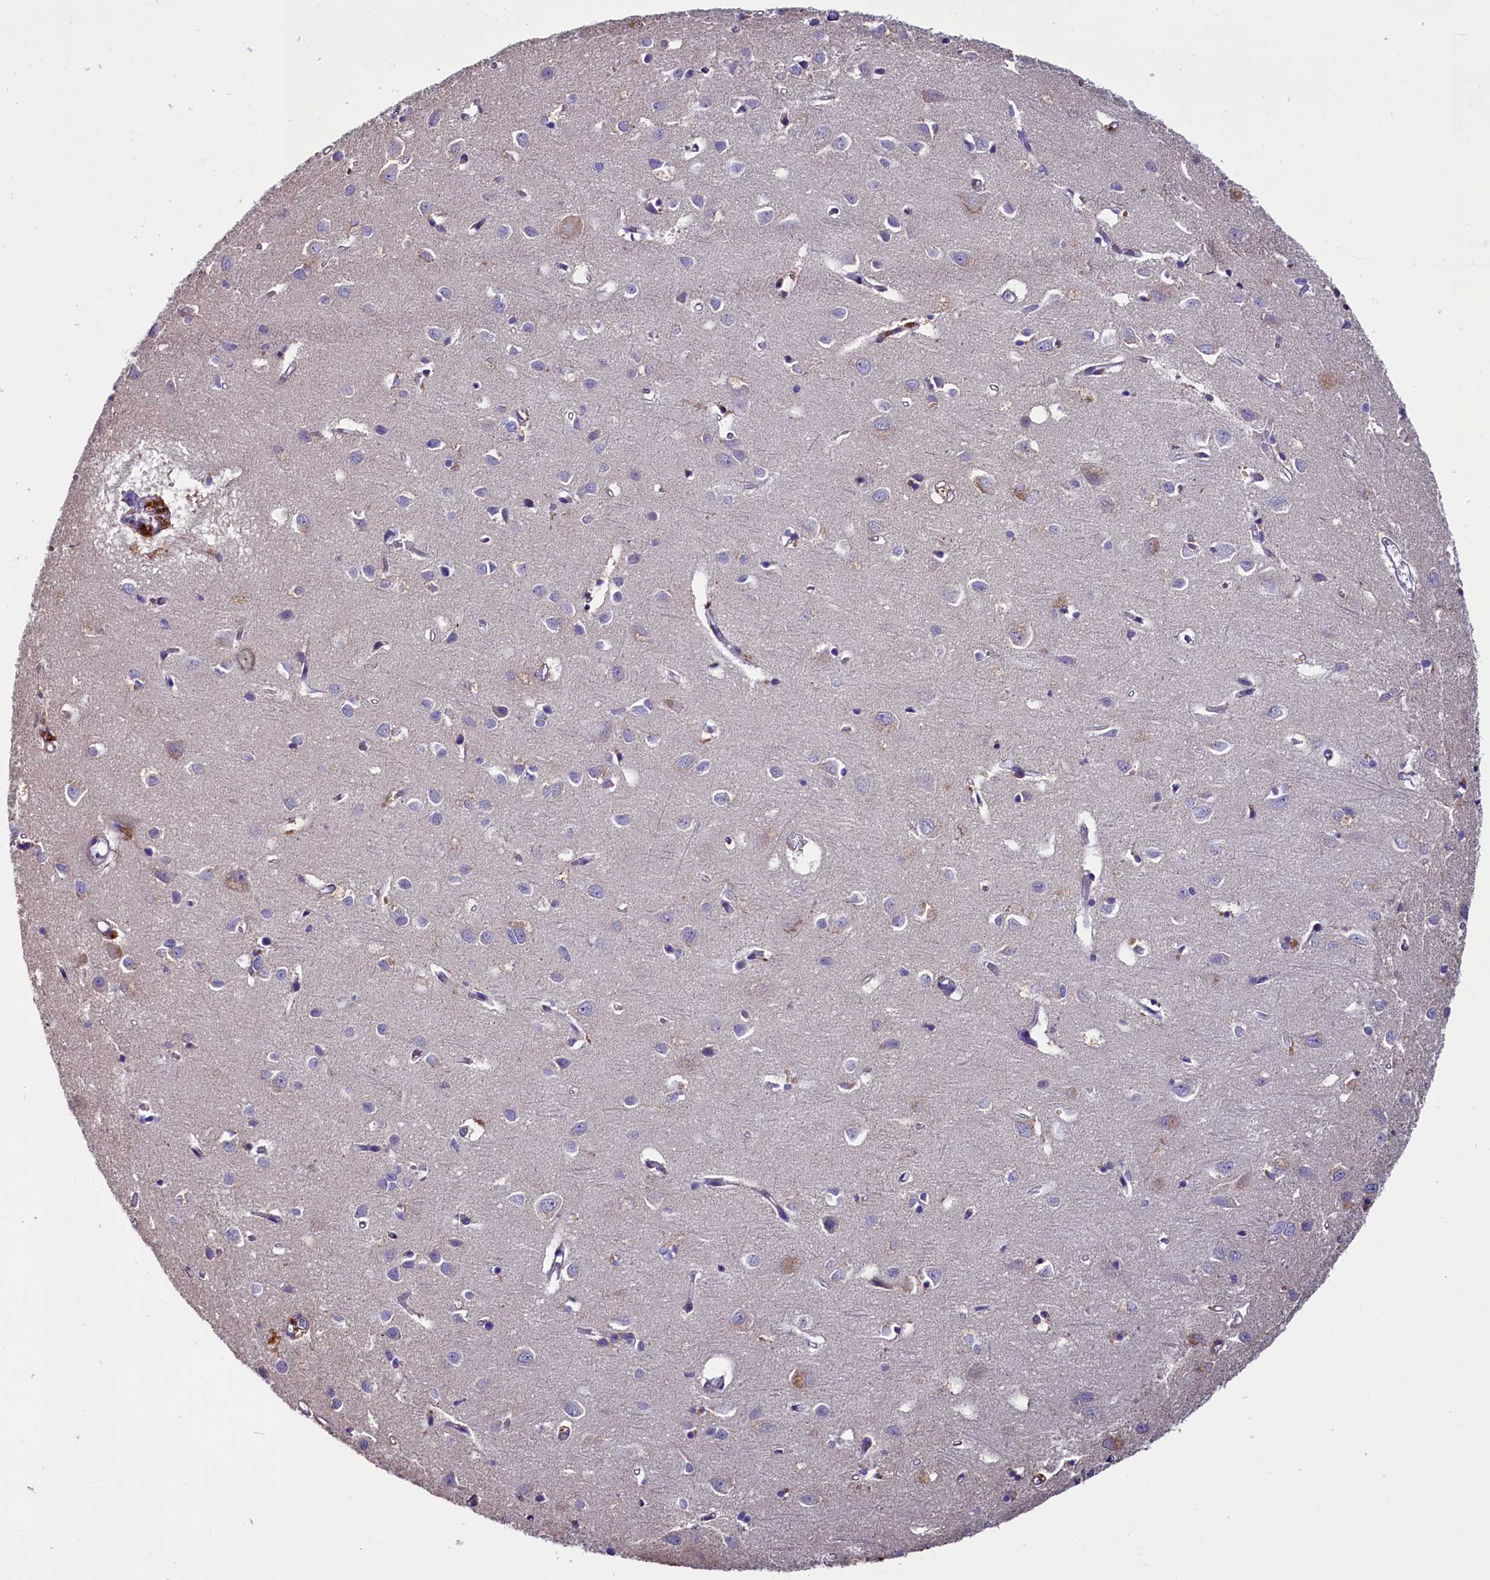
{"staining": {"intensity": "negative", "quantity": "none", "location": "none"}, "tissue": "cerebral cortex", "cell_type": "Endothelial cells", "image_type": "normal", "snomed": [{"axis": "morphology", "description": "Normal tissue, NOS"}, {"axis": "topography", "description": "Cerebral cortex"}], "caption": "Immunohistochemical staining of benign cerebral cortex shows no significant staining in endothelial cells. Brightfield microscopy of IHC stained with DAB (brown) and hematoxylin (blue), captured at high magnification.", "gene": "SCD5", "patient": {"sex": "female", "age": 64}}